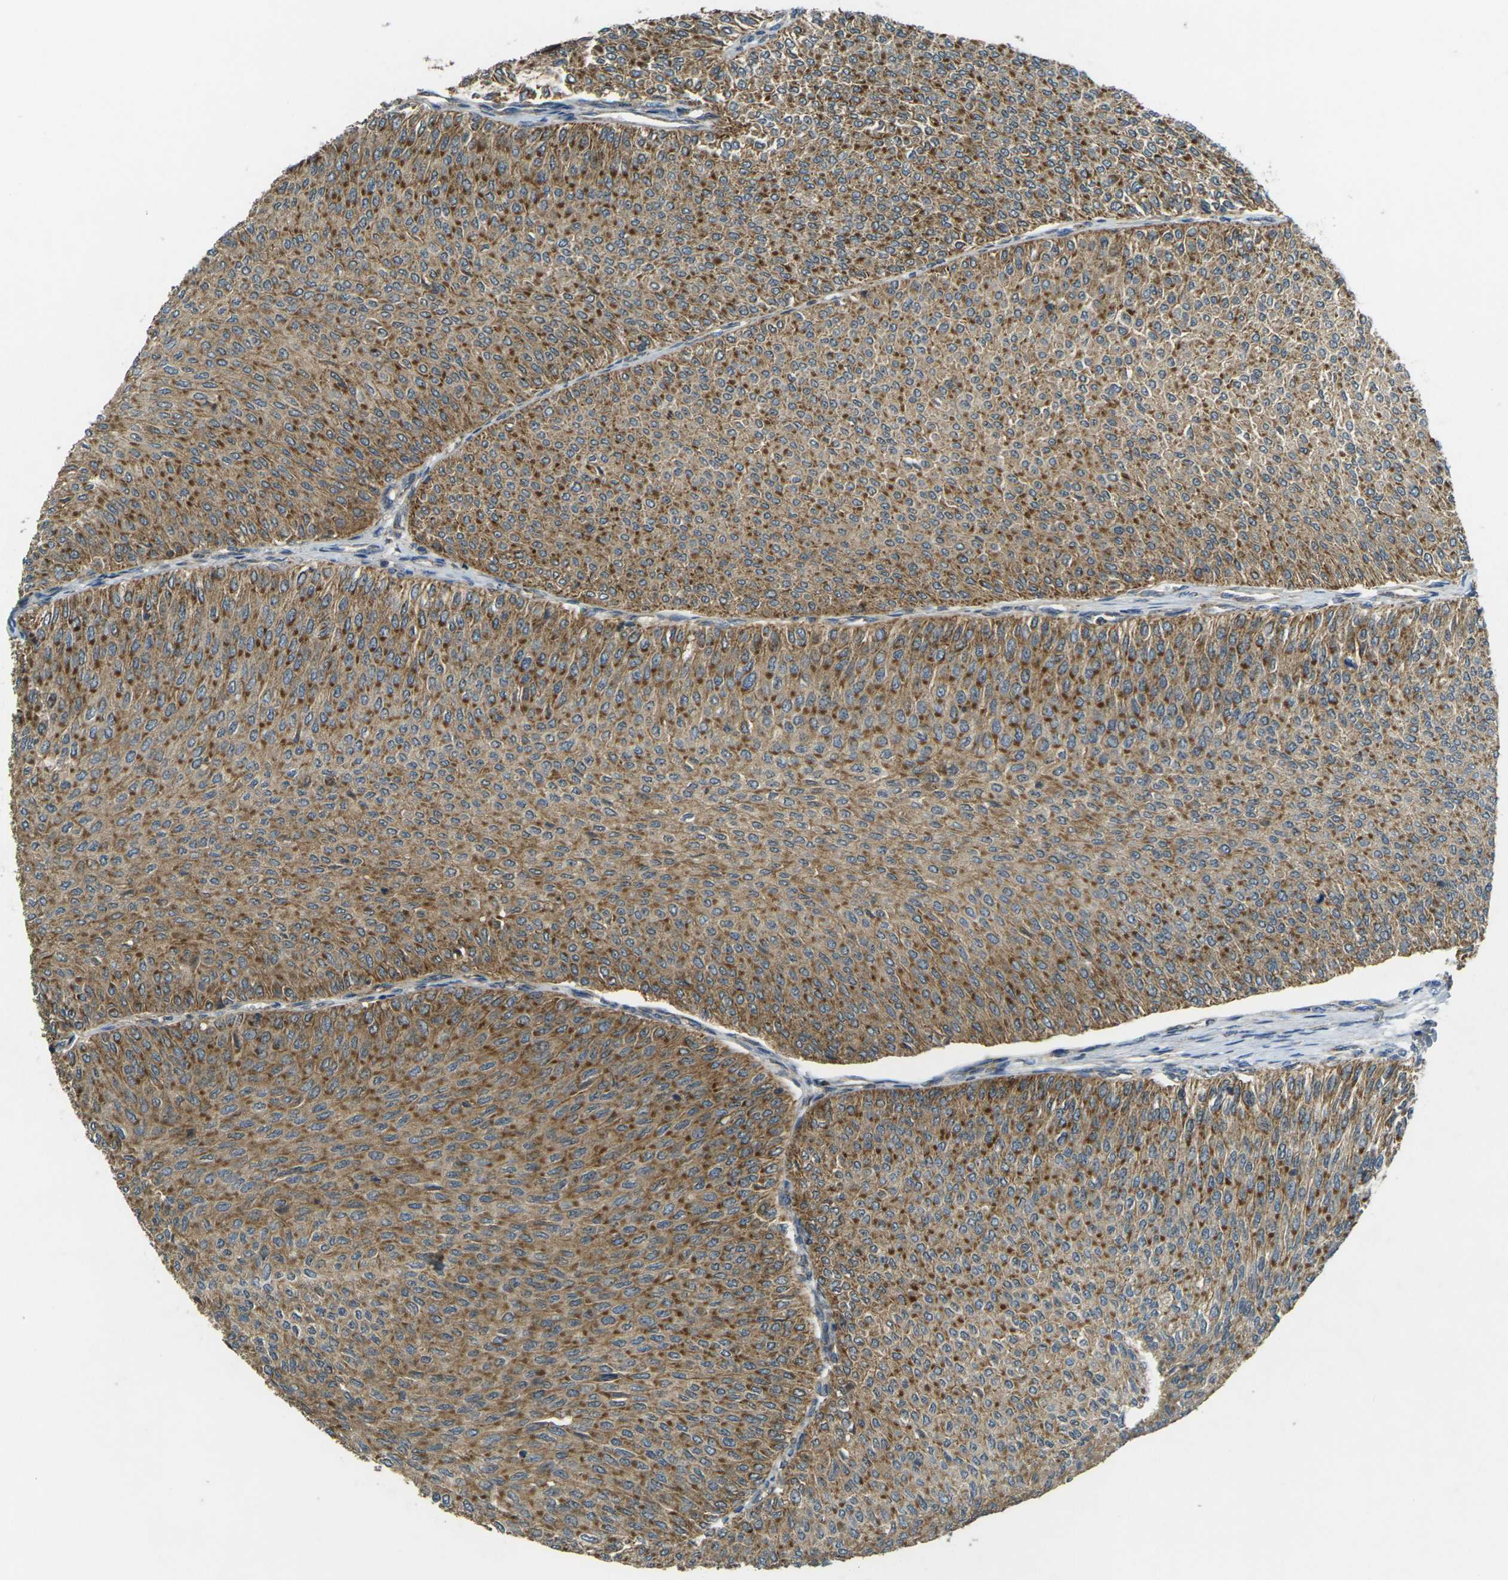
{"staining": {"intensity": "moderate", "quantity": ">75%", "location": "cytoplasmic/membranous"}, "tissue": "urothelial cancer", "cell_type": "Tumor cells", "image_type": "cancer", "snomed": [{"axis": "morphology", "description": "Urothelial carcinoma, Low grade"}, {"axis": "topography", "description": "Urinary bladder"}], "caption": "The immunohistochemical stain labels moderate cytoplasmic/membranous expression in tumor cells of low-grade urothelial carcinoma tissue.", "gene": "IGF1R", "patient": {"sex": "male", "age": 78}}